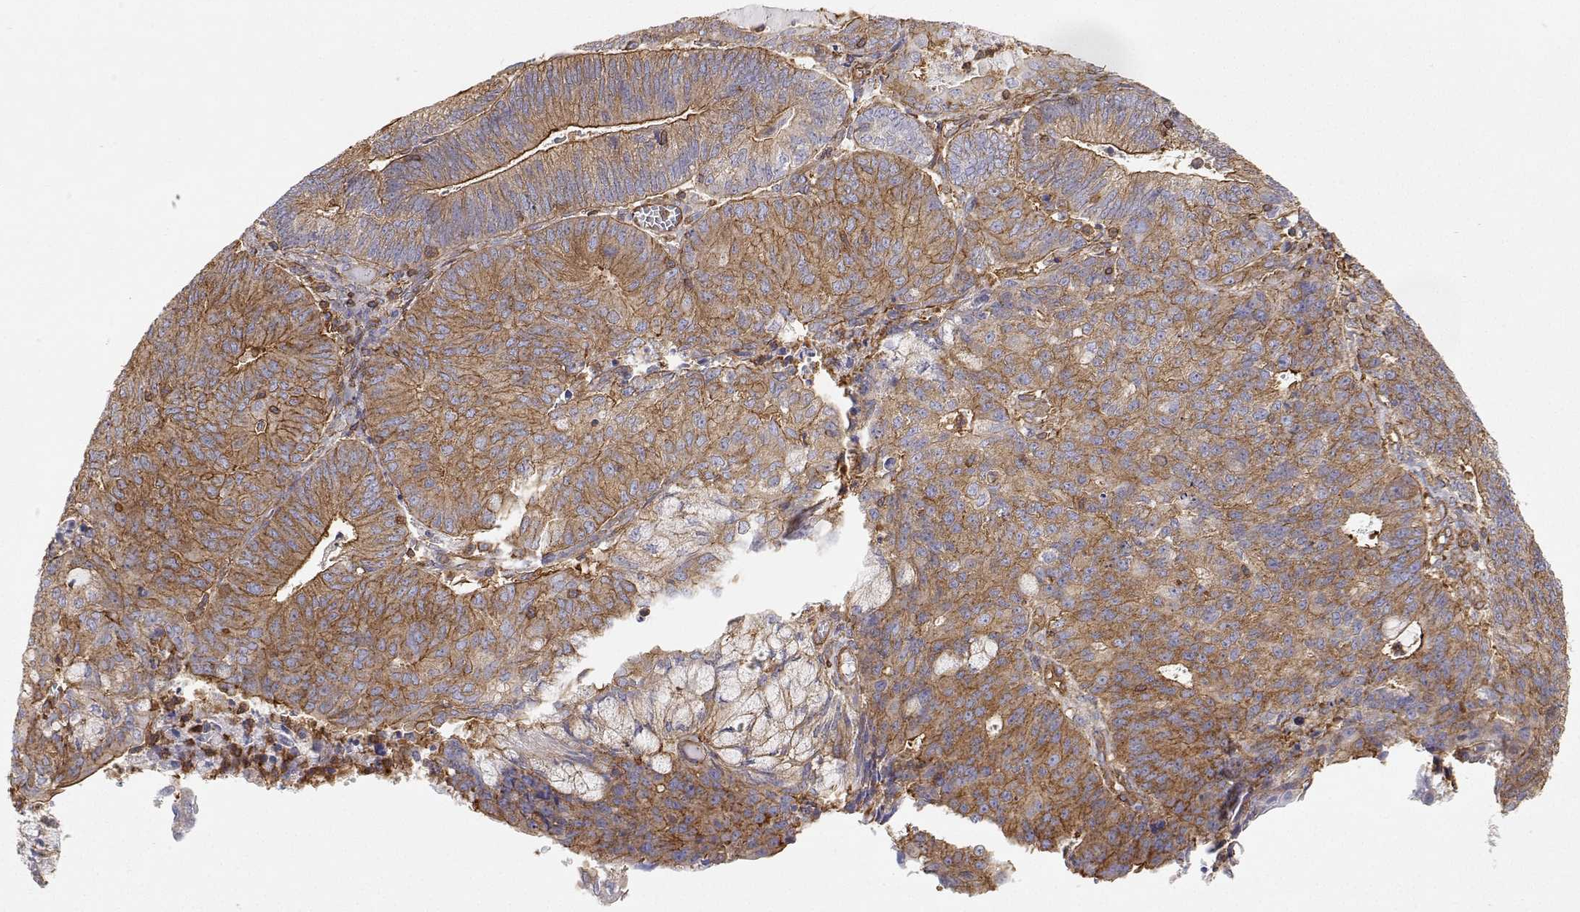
{"staining": {"intensity": "moderate", "quantity": ">75%", "location": "cytoplasmic/membranous"}, "tissue": "endometrial cancer", "cell_type": "Tumor cells", "image_type": "cancer", "snomed": [{"axis": "morphology", "description": "Adenocarcinoma, NOS"}, {"axis": "topography", "description": "Endometrium"}], "caption": "DAB immunohistochemical staining of human adenocarcinoma (endometrial) displays moderate cytoplasmic/membranous protein staining in approximately >75% of tumor cells.", "gene": "MYH9", "patient": {"sex": "female", "age": 82}}